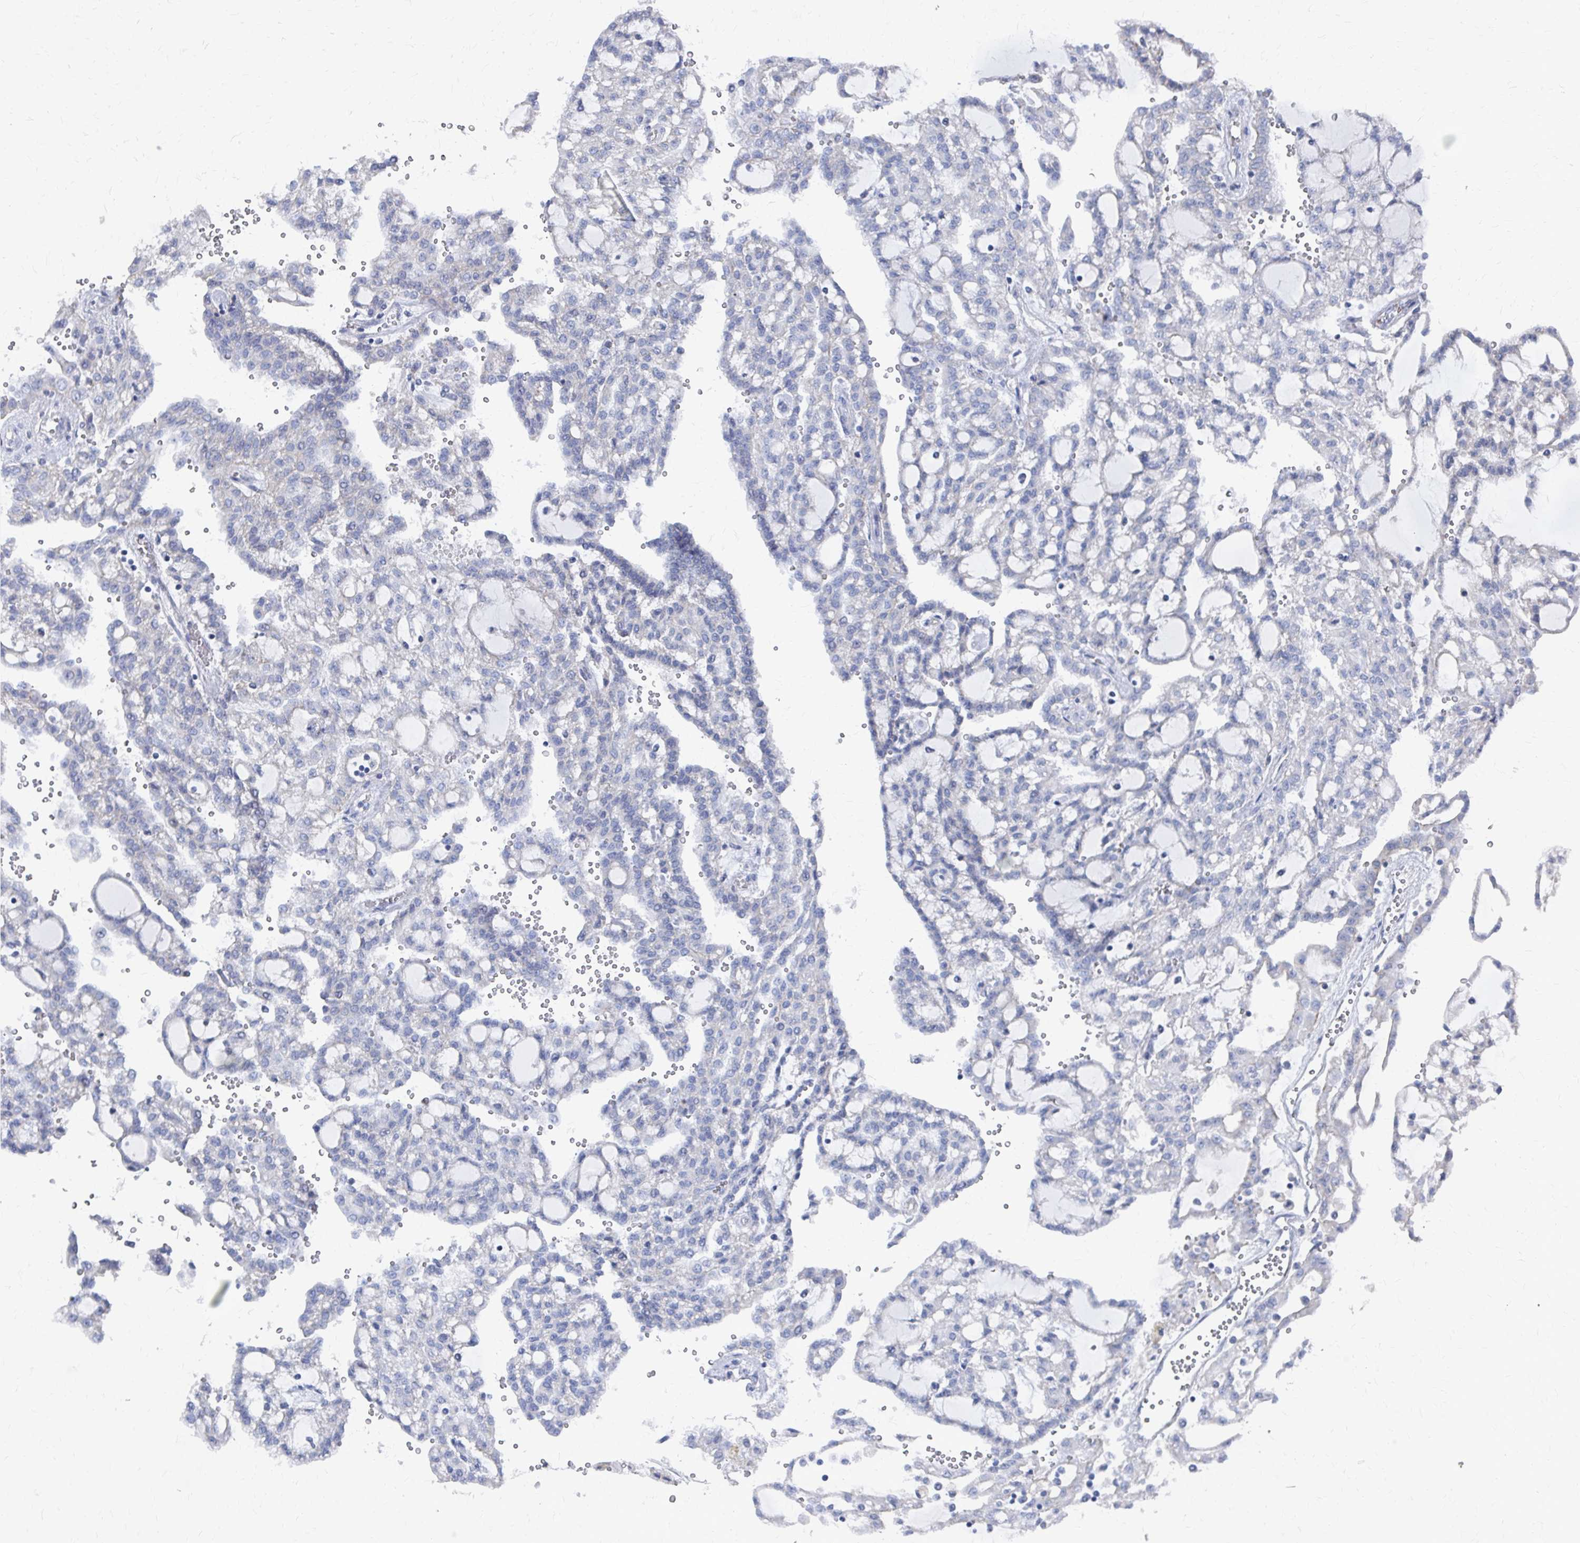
{"staining": {"intensity": "negative", "quantity": "none", "location": "none"}, "tissue": "renal cancer", "cell_type": "Tumor cells", "image_type": "cancer", "snomed": [{"axis": "morphology", "description": "Adenocarcinoma, NOS"}, {"axis": "topography", "description": "Kidney"}], "caption": "Immunohistochemistry histopathology image of adenocarcinoma (renal) stained for a protein (brown), which displays no expression in tumor cells.", "gene": "PLEKHG7", "patient": {"sex": "male", "age": 63}}